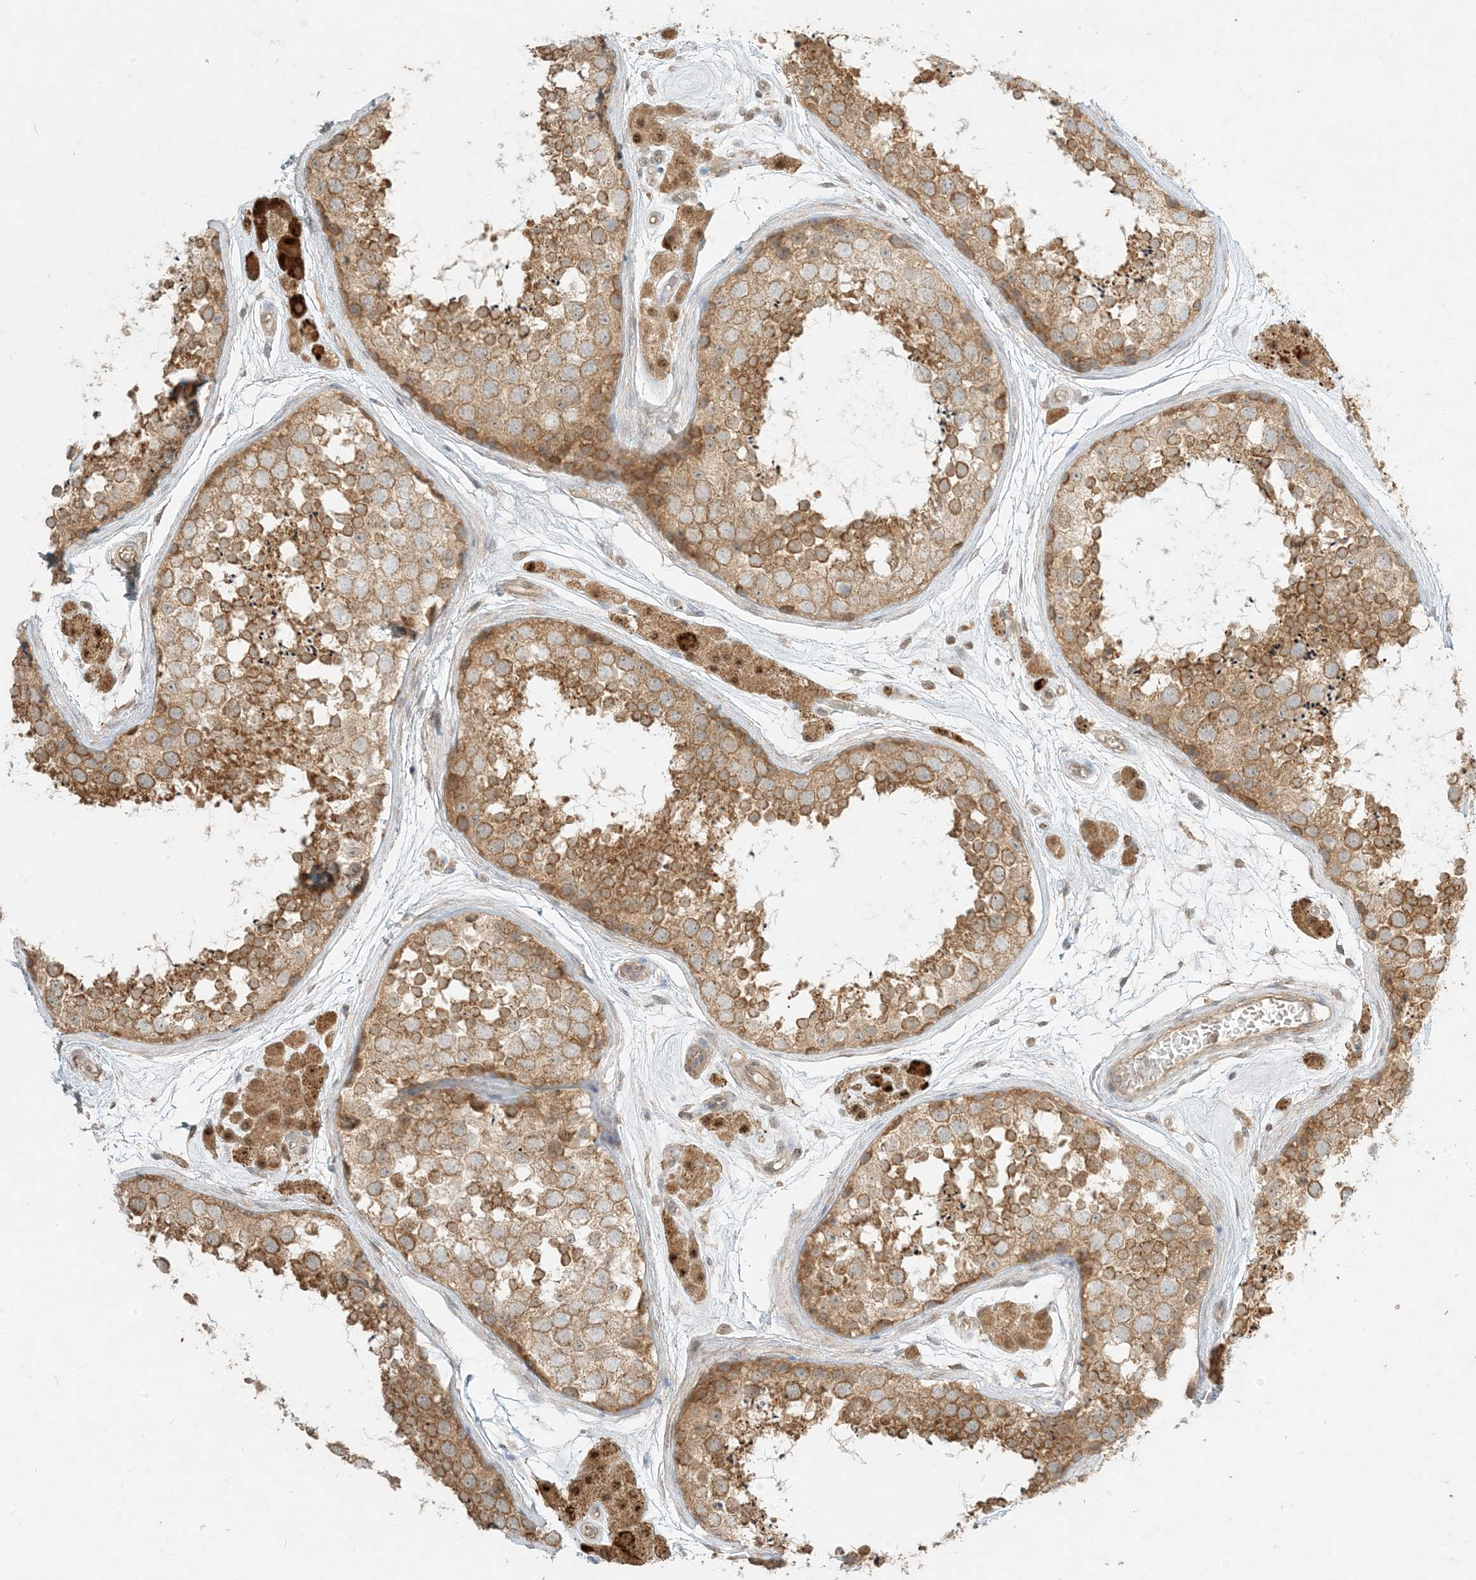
{"staining": {"intensity": "moderate", "quantity": ">75%", "location": "cytoplasmic/membranous"}, "tissue": "testis", "cell_type": "Cells in seminiferous ducts", "image_type": "normal", "snomed": [{"axis": "morphology", "description": "Normal tissue, NOS"}, {"axis": "topography", "description": "Testis"}], "caption": "Cells in seminiferous ducts reveal medium levels of moderate cytoplasmic/membranous staining in about >75% of cells in benign testis. (Stains: DAB (3,3'-diaminobenzidine) in brown, nuclei in blue, Microscopy: brightfield microscopy at high magnification).", "gene": "MCOLN1", "patient": {"sex": "male", "age": 56}}